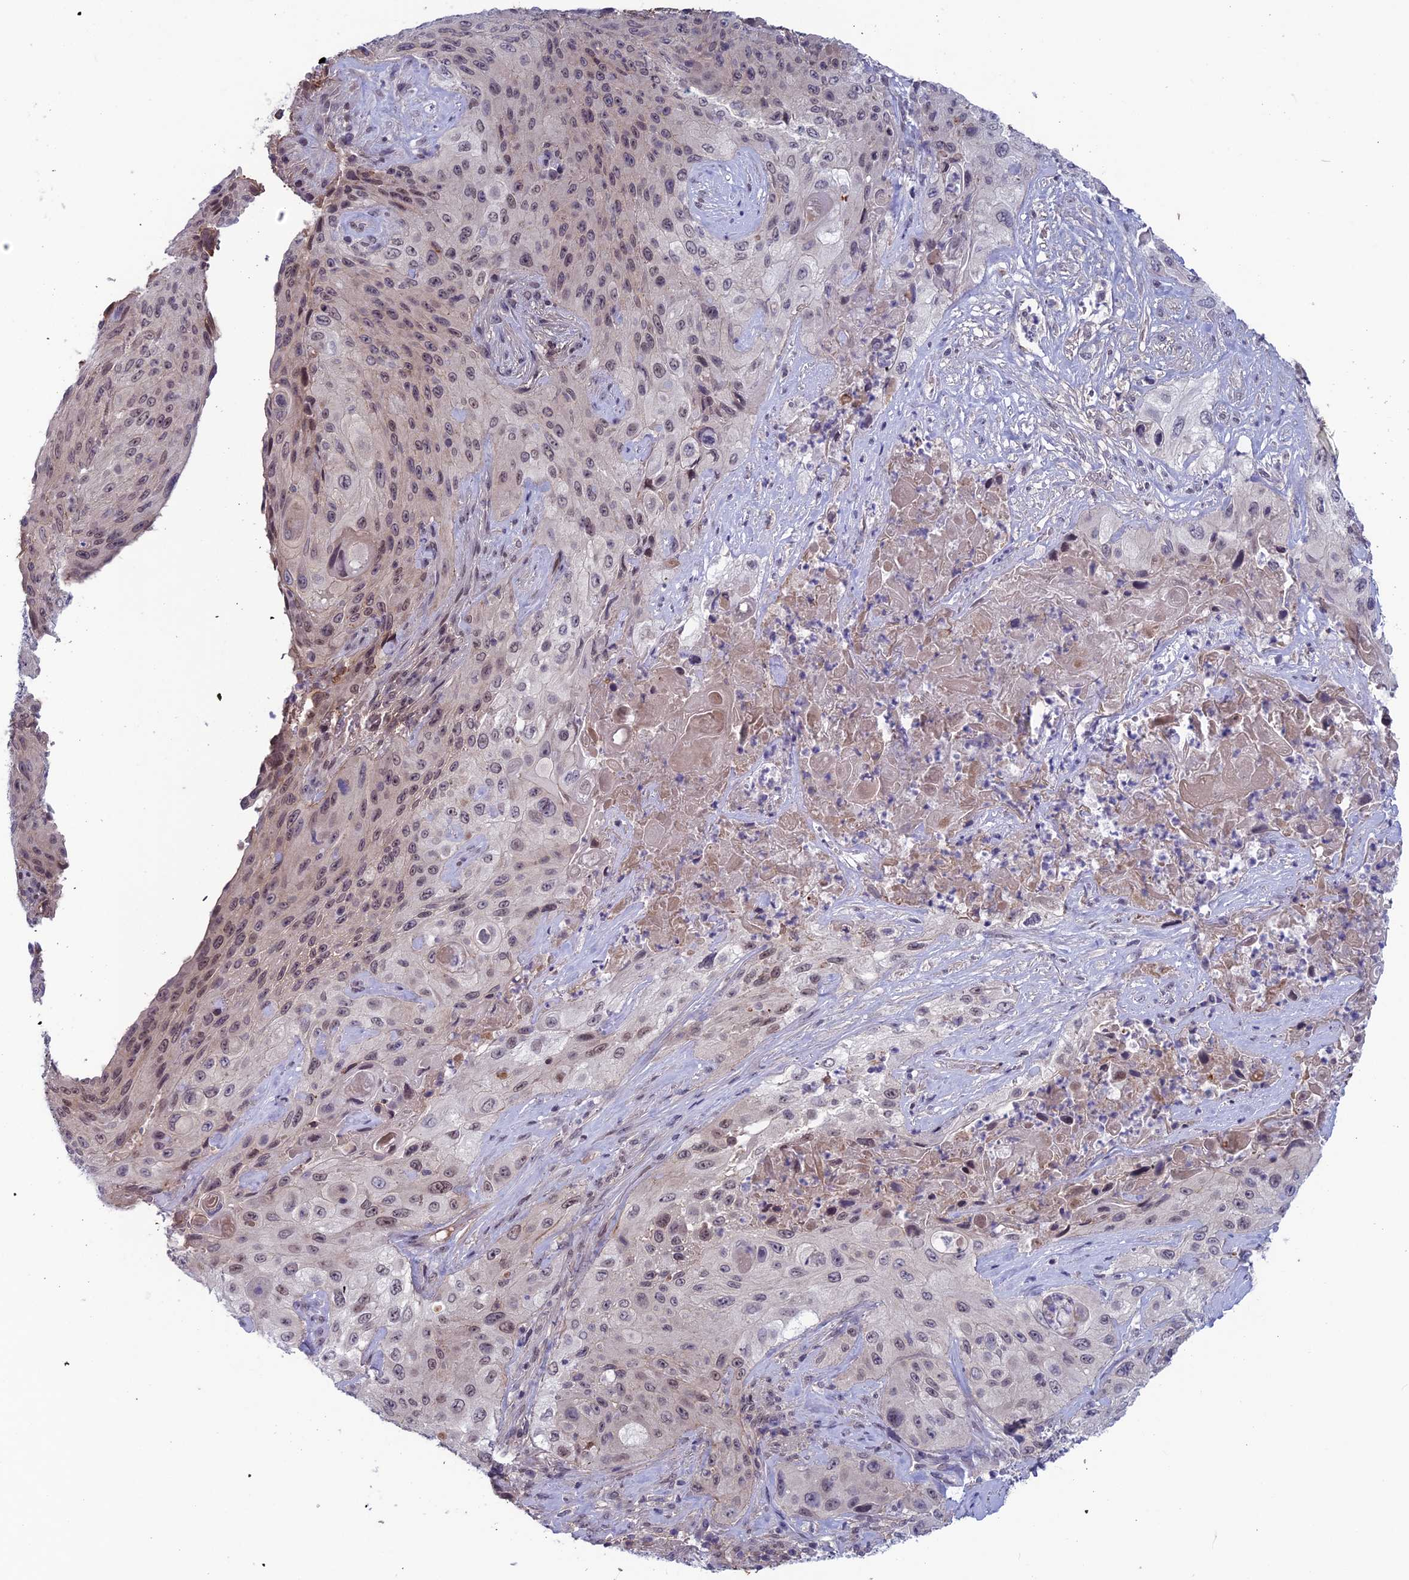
{"staining": {"intensity": "weak", "quantity": "25%-75%", "location": "nuclear"}, "tissue": "cervical cancer", "cell_type": "Tumor cells", "image_type": "cancer", "snomed": [{"axis": "morphology", "description": "Squamous cell carcinoma, NOS"}, {"axis": "topography", "description": "Cervix"}], "caption": "Immunohistochemical staining of human cervical cancer (squamous cell carcinoma) exhibits weak nuclear protein expression in about 25%-75% of tumor cells.", "gene": "FKBPL", "patient": {"sex": "female", "age": 42}}